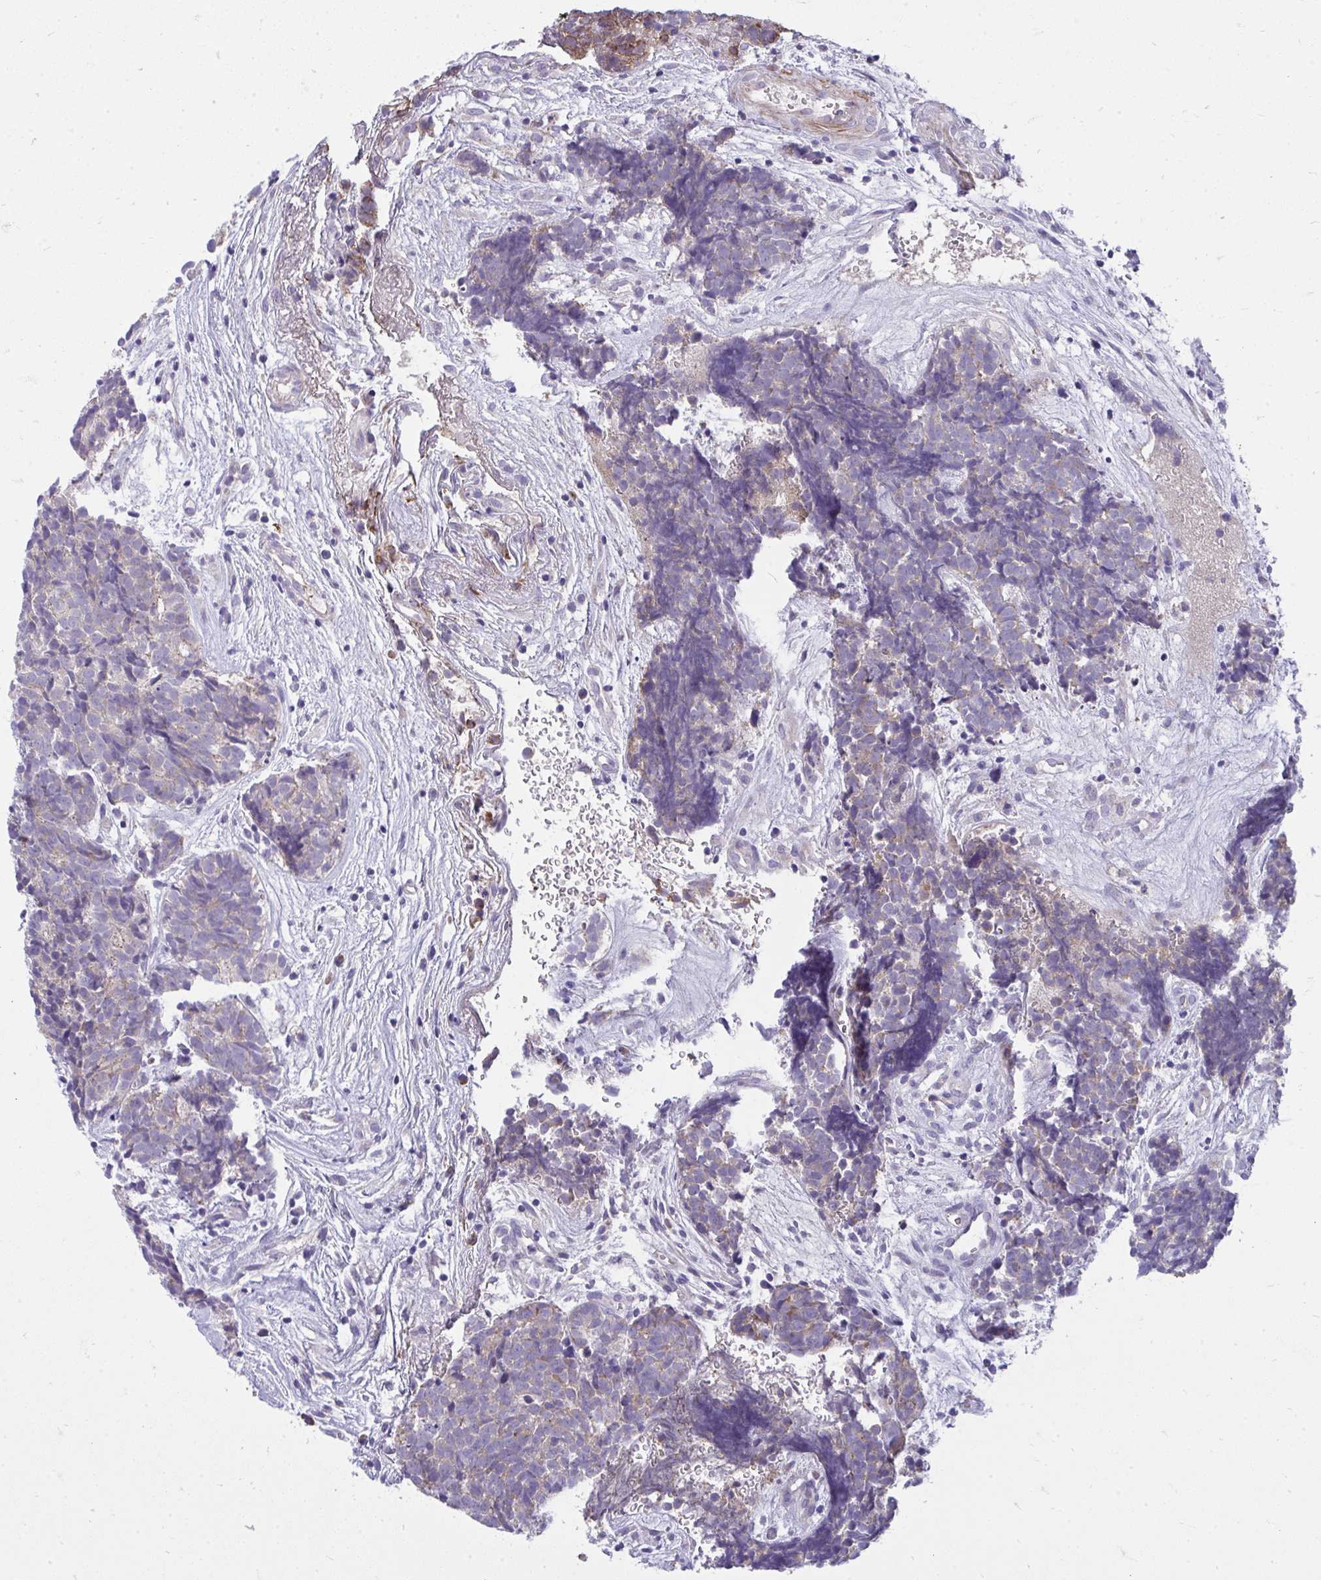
{"staining": {"intensity": "weak", "quantity": "<25%", "location": "cytoplasmic/membranous"}, "tissue": "head and neck cancer", "cell_type": "Tumor cells", "image_type": "cancer", "snomed": [{"axis": "morphology", "description": "Adenocarcinoma, NOS"}, {"axis": "topography", "description": "Head-Neck"}], "caption": "This is an immunohistochemistry image of head and neck adenocarcinoma. There is no positivity in tumor cells.", "gene": "PIGZ", "patient": {"sex": "female", "age": 81}}